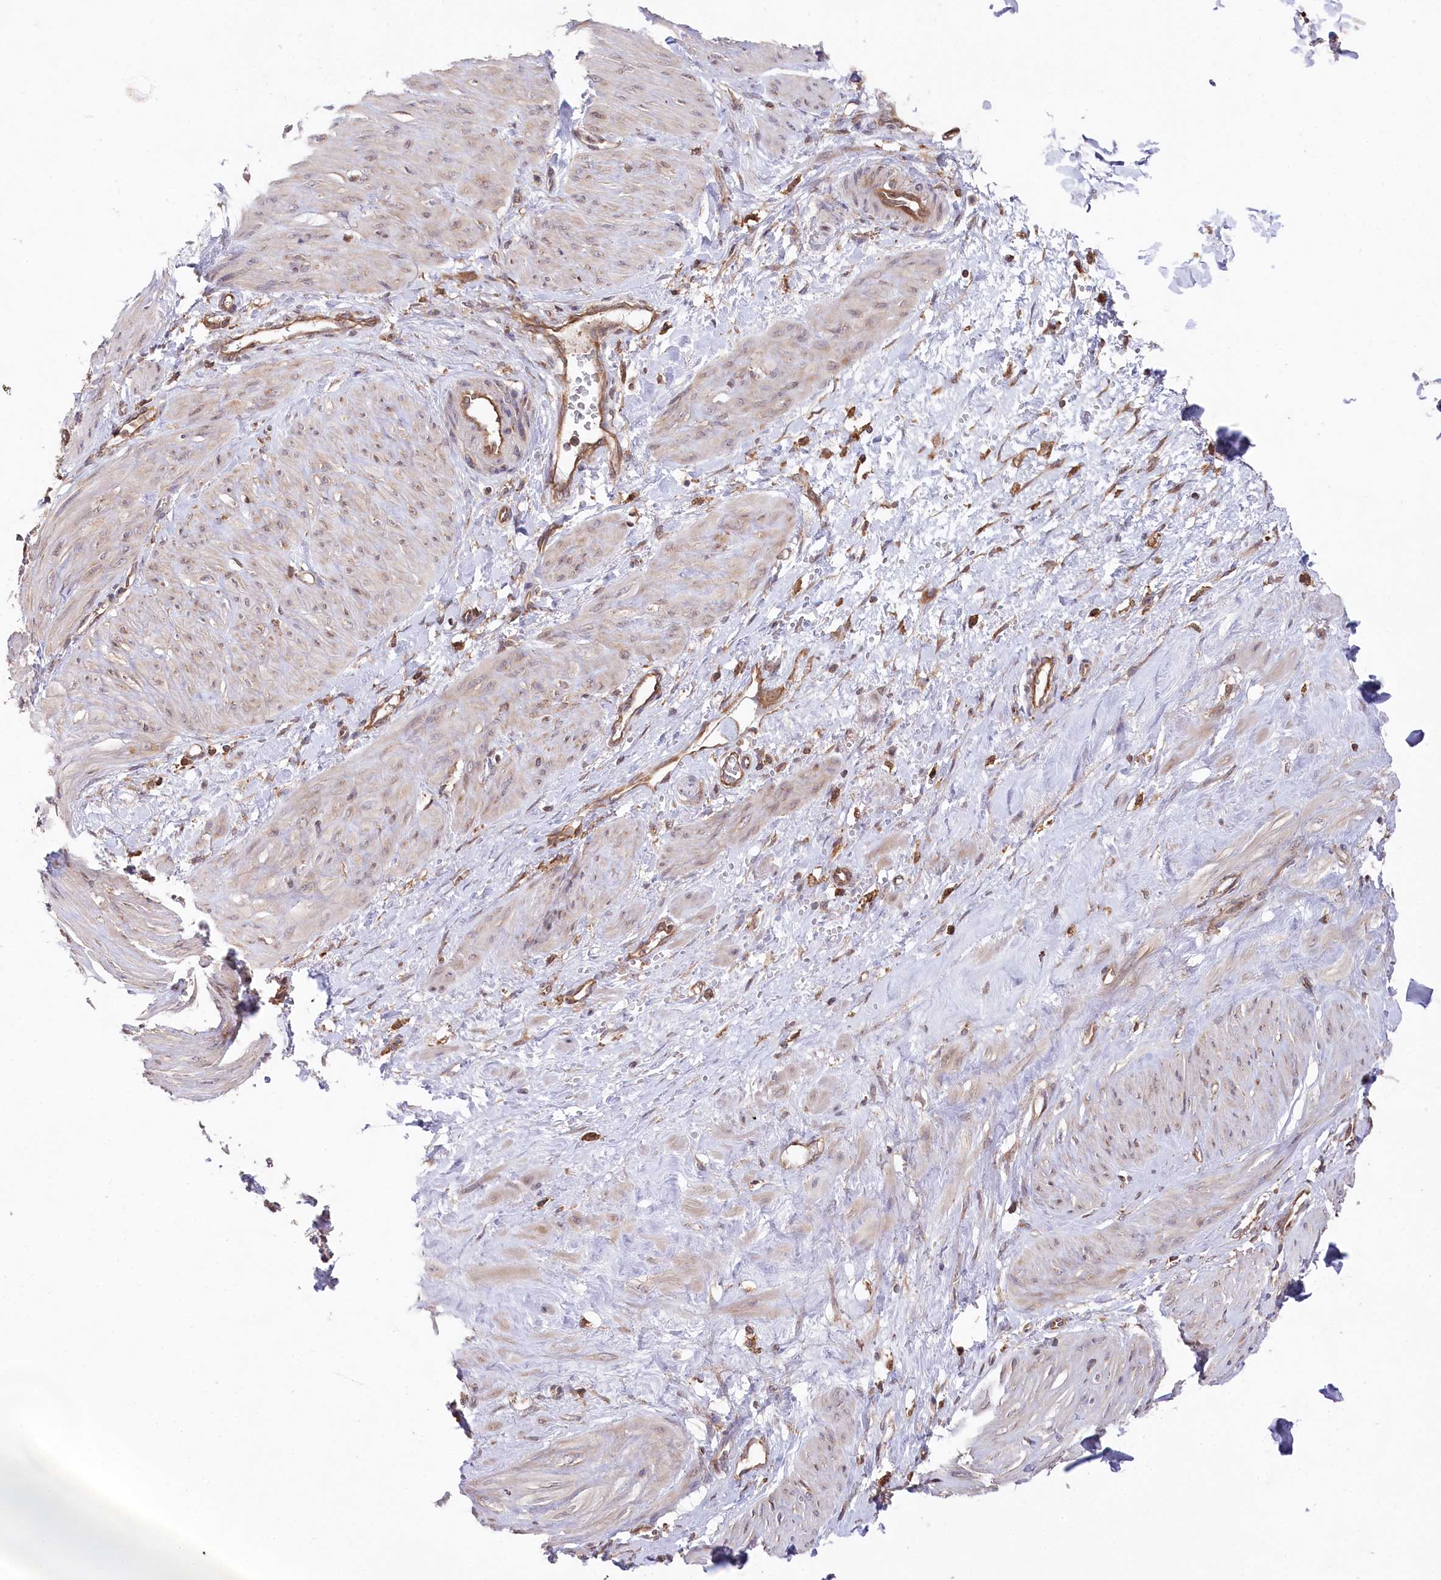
{"staining": {"intensity": "negative", "quantity": "none", "location": "none"}, "tissue": "smooth muscle", "cell_type": "Smooth muscle cells", "image_type": "normal", "snomed": [{"axis": "morphology", "description": "Normal tissue, NOS"}, {"axis": "topography", "description": "Endometrium"}], "caption": "Smooth muscle cells show no significant positivity in unremarkable smooth muscle. (DAB IHC visualized using brightfield microscopy, high magnification).", "gene": "PPP1R21", "patient": {"sex": "female", "age": 33}}